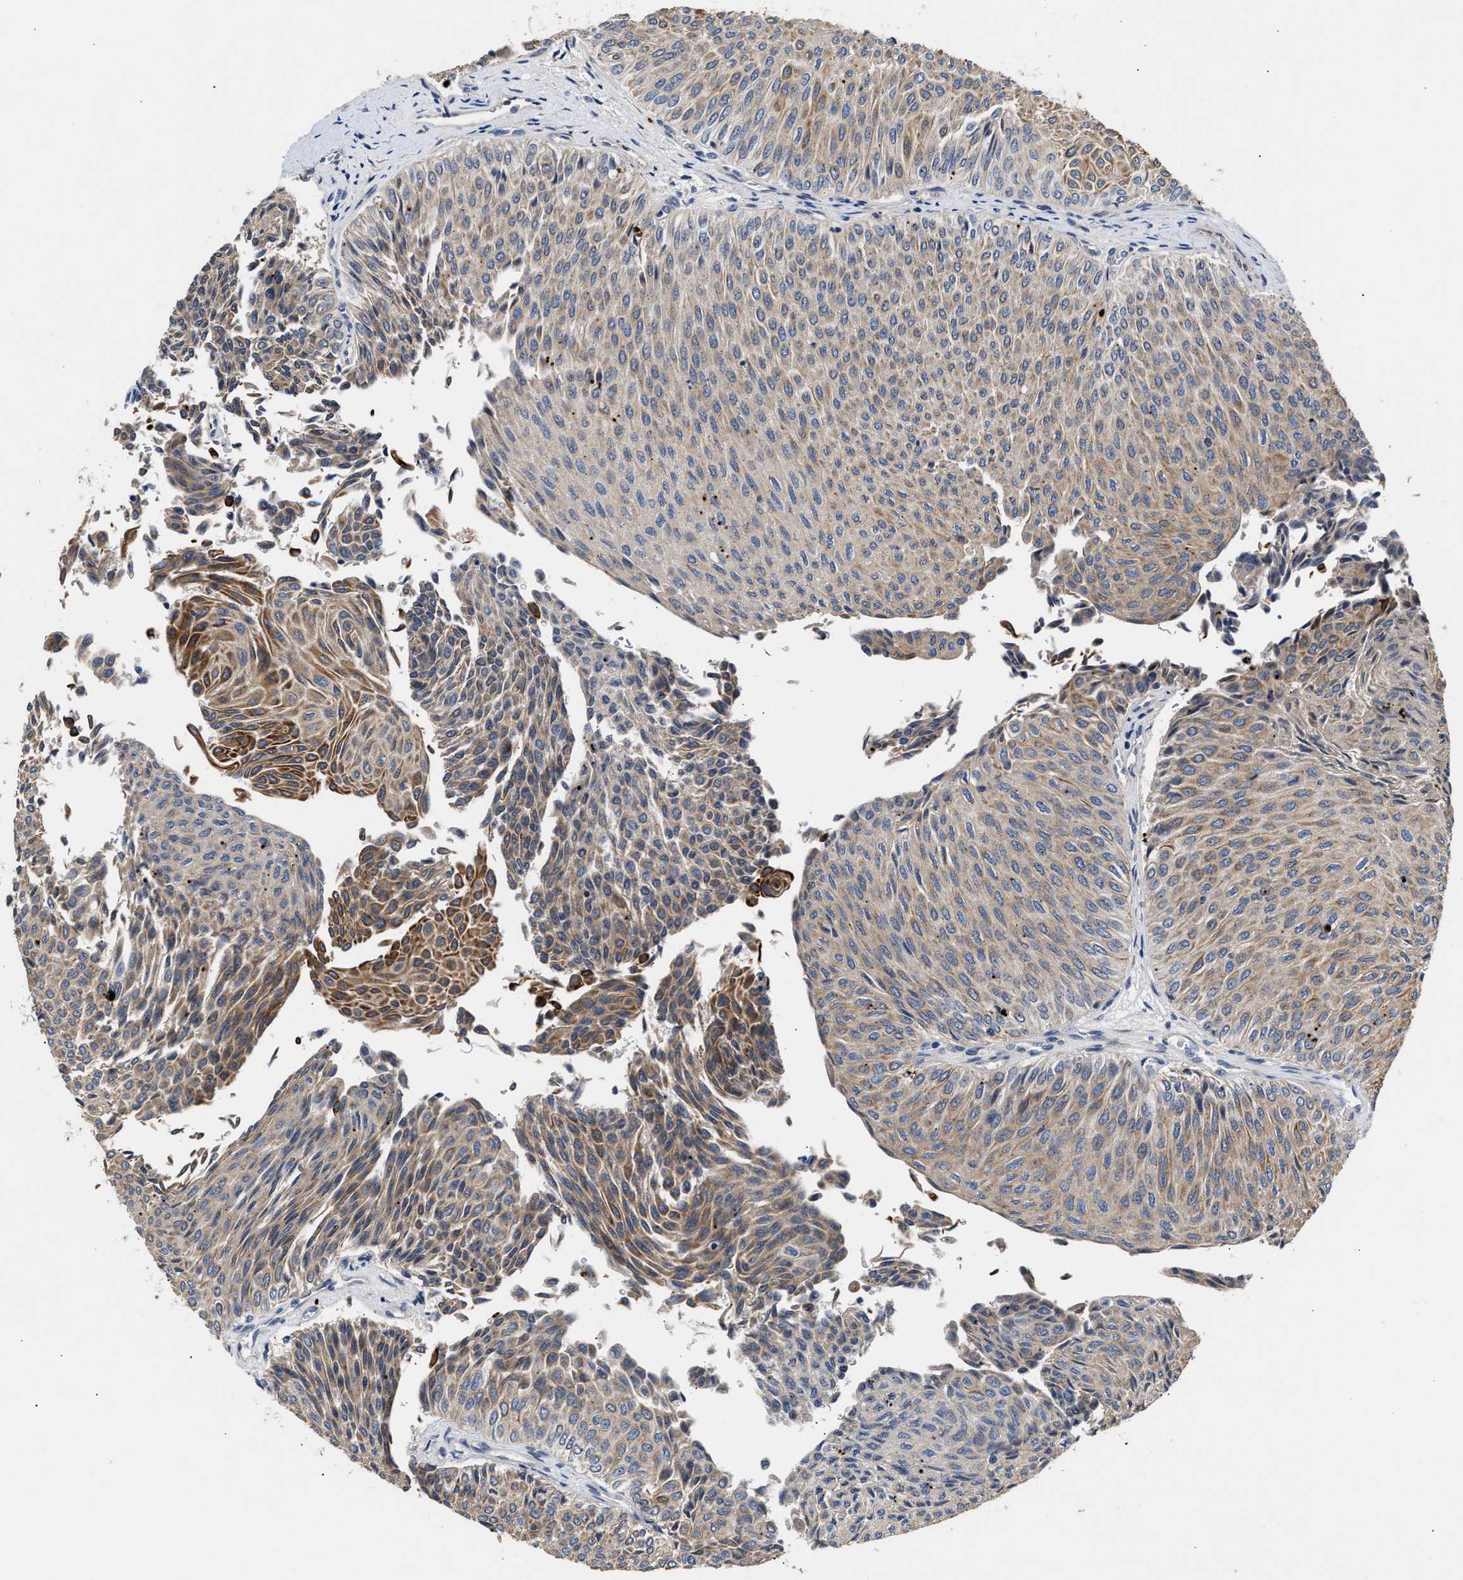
{"staining": {"intensity": "moderate", "quantity": "<25%", "location": "cytoplasmic/membranous"}, "tissue": "urothelial cancer", "cell_type": "Tumor cells", "image_type": "cancer", "snomed": [{"axis": "morphology", "description": "Urothelial carcinoma, Low grade"}, {"axis": "topography", "description": "Urinary bladder"}], "caption": "Immunohistochemical staining of human urothelial cancer shows low levels of moderate cytoplasmic/membranous protein positivity in about <25% of tumor cells. (DAB = brown stain, brightfield microscopy at high magnification).", "gene": "CCDC146", "patient": {"sex": "male", "age": 78}}